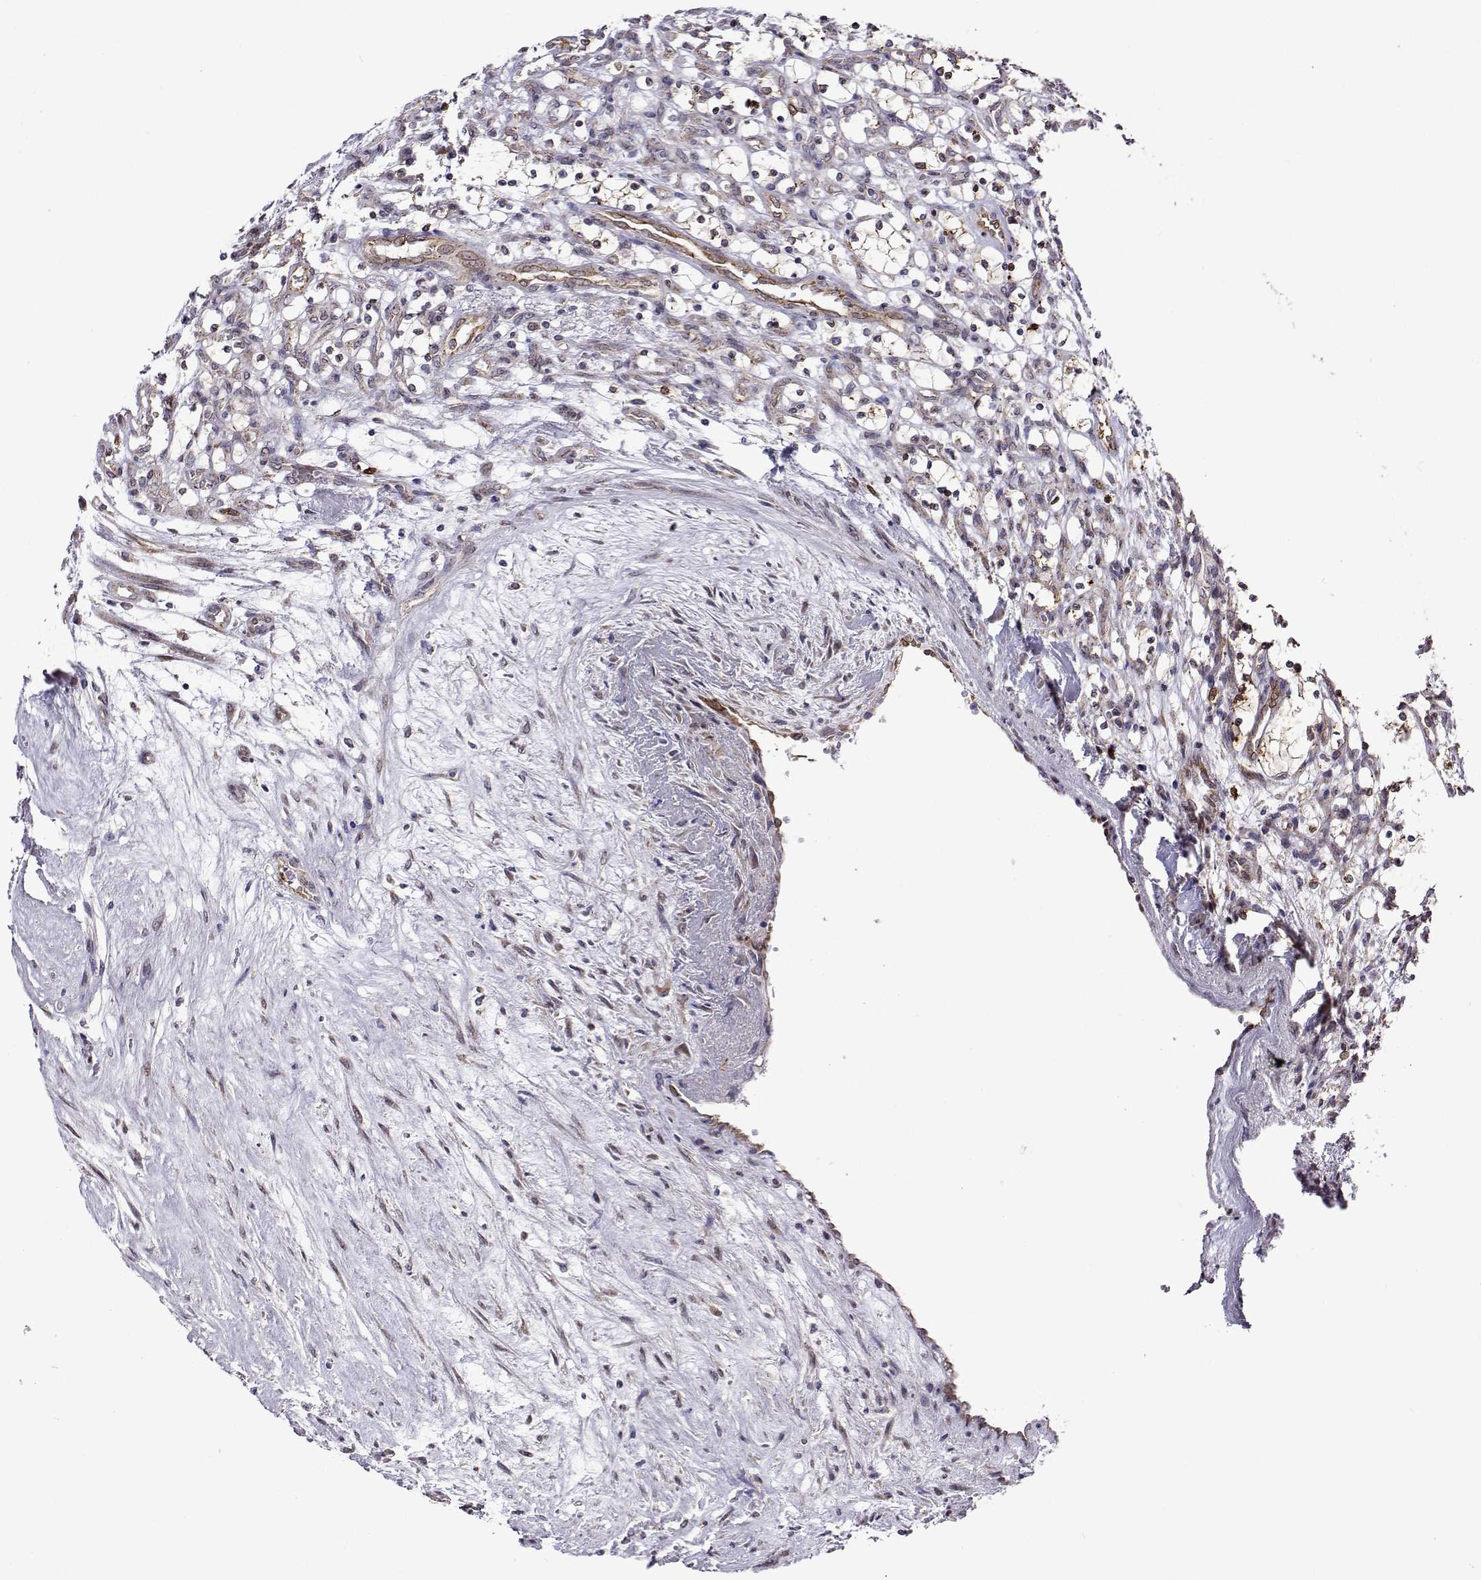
{"staining": {"intensity": "negative", "quantity": "none", "location": "none"}, "tissue": "renal cancer", "cell_type": "Tumor cells", "image_type": "cancer", "snomed": [{"axis": "morphology", "description": "Adenocarcinoma, NOS"}, {"axis": "topography", "description": "Kidney"}], "caption": "Immunohistochemistry (IHC) micrograph of neoplastic tissue: renal cancer (adenocarcinoma) stained with DAB reveals no significant protein positivity in tumor cells.", "gene": "PGRMC2", "patient": {"sex": "female", "age": 69}}